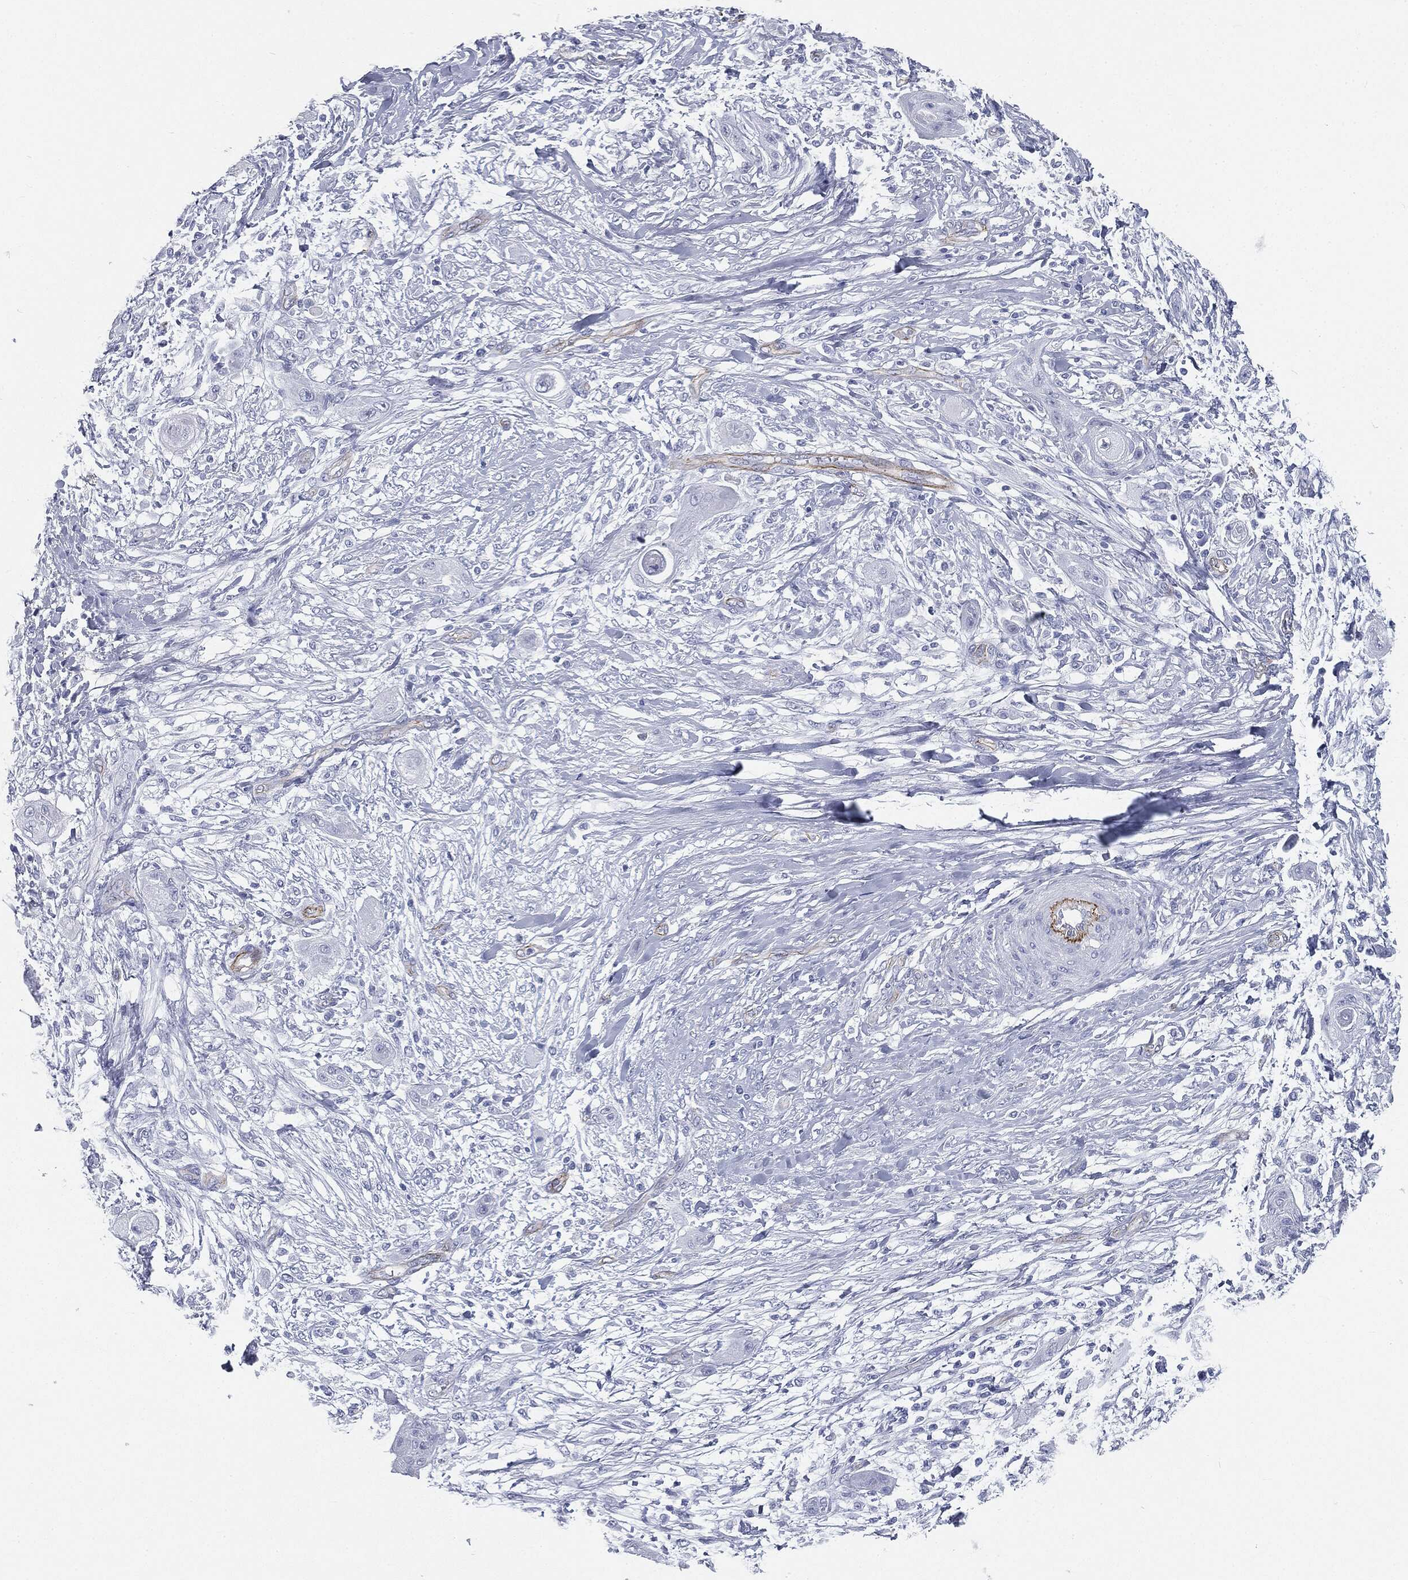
{"staining": {"intensity": "negative", "quantity": "none", "location": "none"}, "tissue": "skin cancer", "cell_type": "Tumor cells", "image_type": "cancer", "snomed": [{"axis": "morphology", "description": "Squamous cell carcinoma, NOS"}, {"axis": "topography", "description": "Skin"}], "caption": "A micrograph of skin cancer stained for a protein displays no brown staining in tumor cells.", "gene": "MUC5AC", "patient": {"sex": "male", "age": 62}}